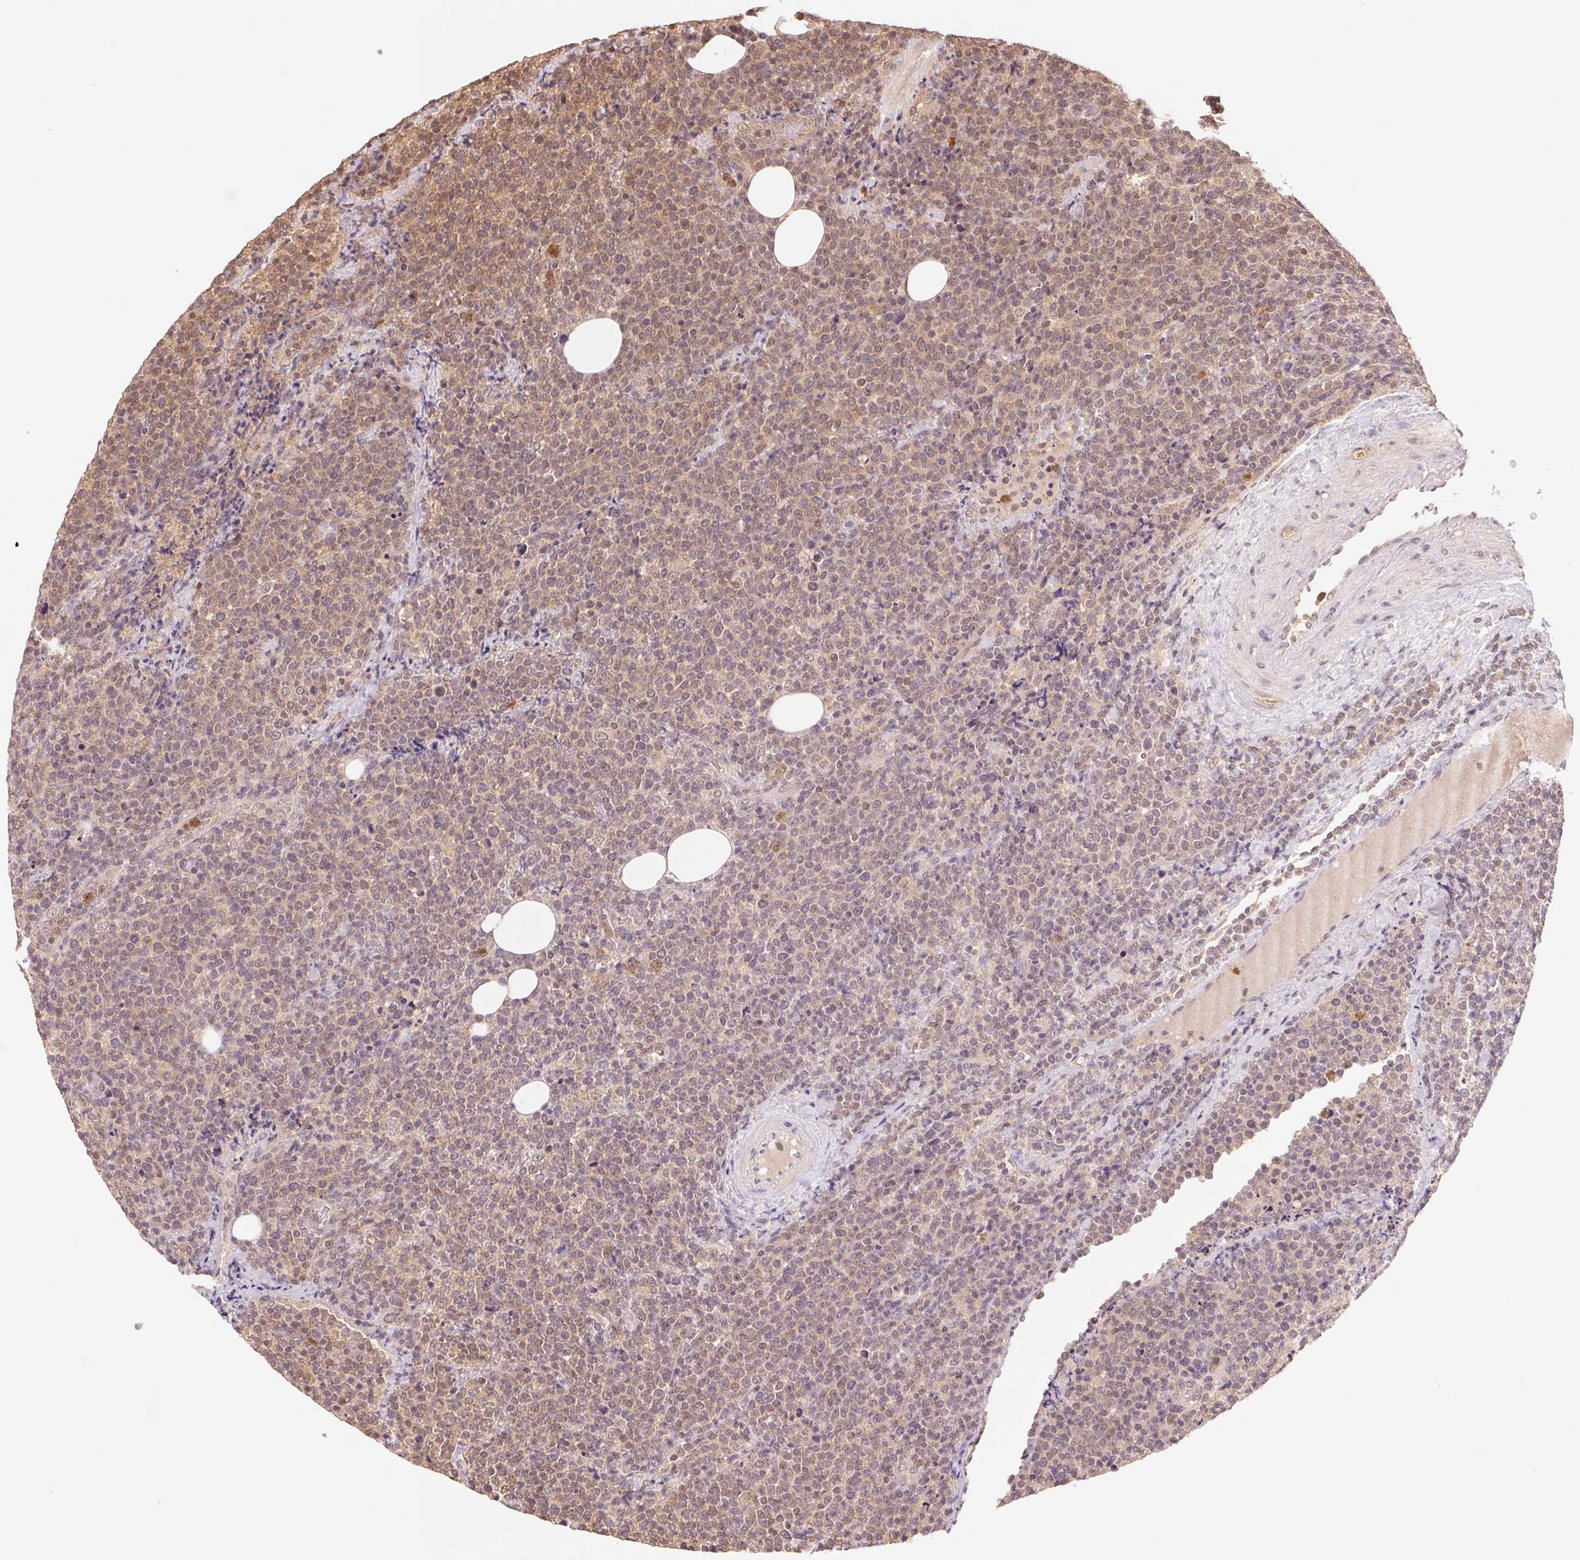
{"staining": {"intensity": "weak", "quantity": "<25%", "location": "nuclear"}, "tissue": "lymphoma", "cell_type": "Tumor cells", "image_type": "cancer", "snomed": [{"axis": "morphology", "description": "Malignant lymphoma, non-Hodgkin's type, High grade"}, {"axis": "topography", "description": "Lymph node"}], "caption": "Human high-grade malignant lymphoma, non-Hodgkin's type stained for a protein using immunohistochemistry (IHC) demonstrates no positivity in tumor cells.", "gene": "CDC123", "patient": {"sex": "male", "age": 61}}